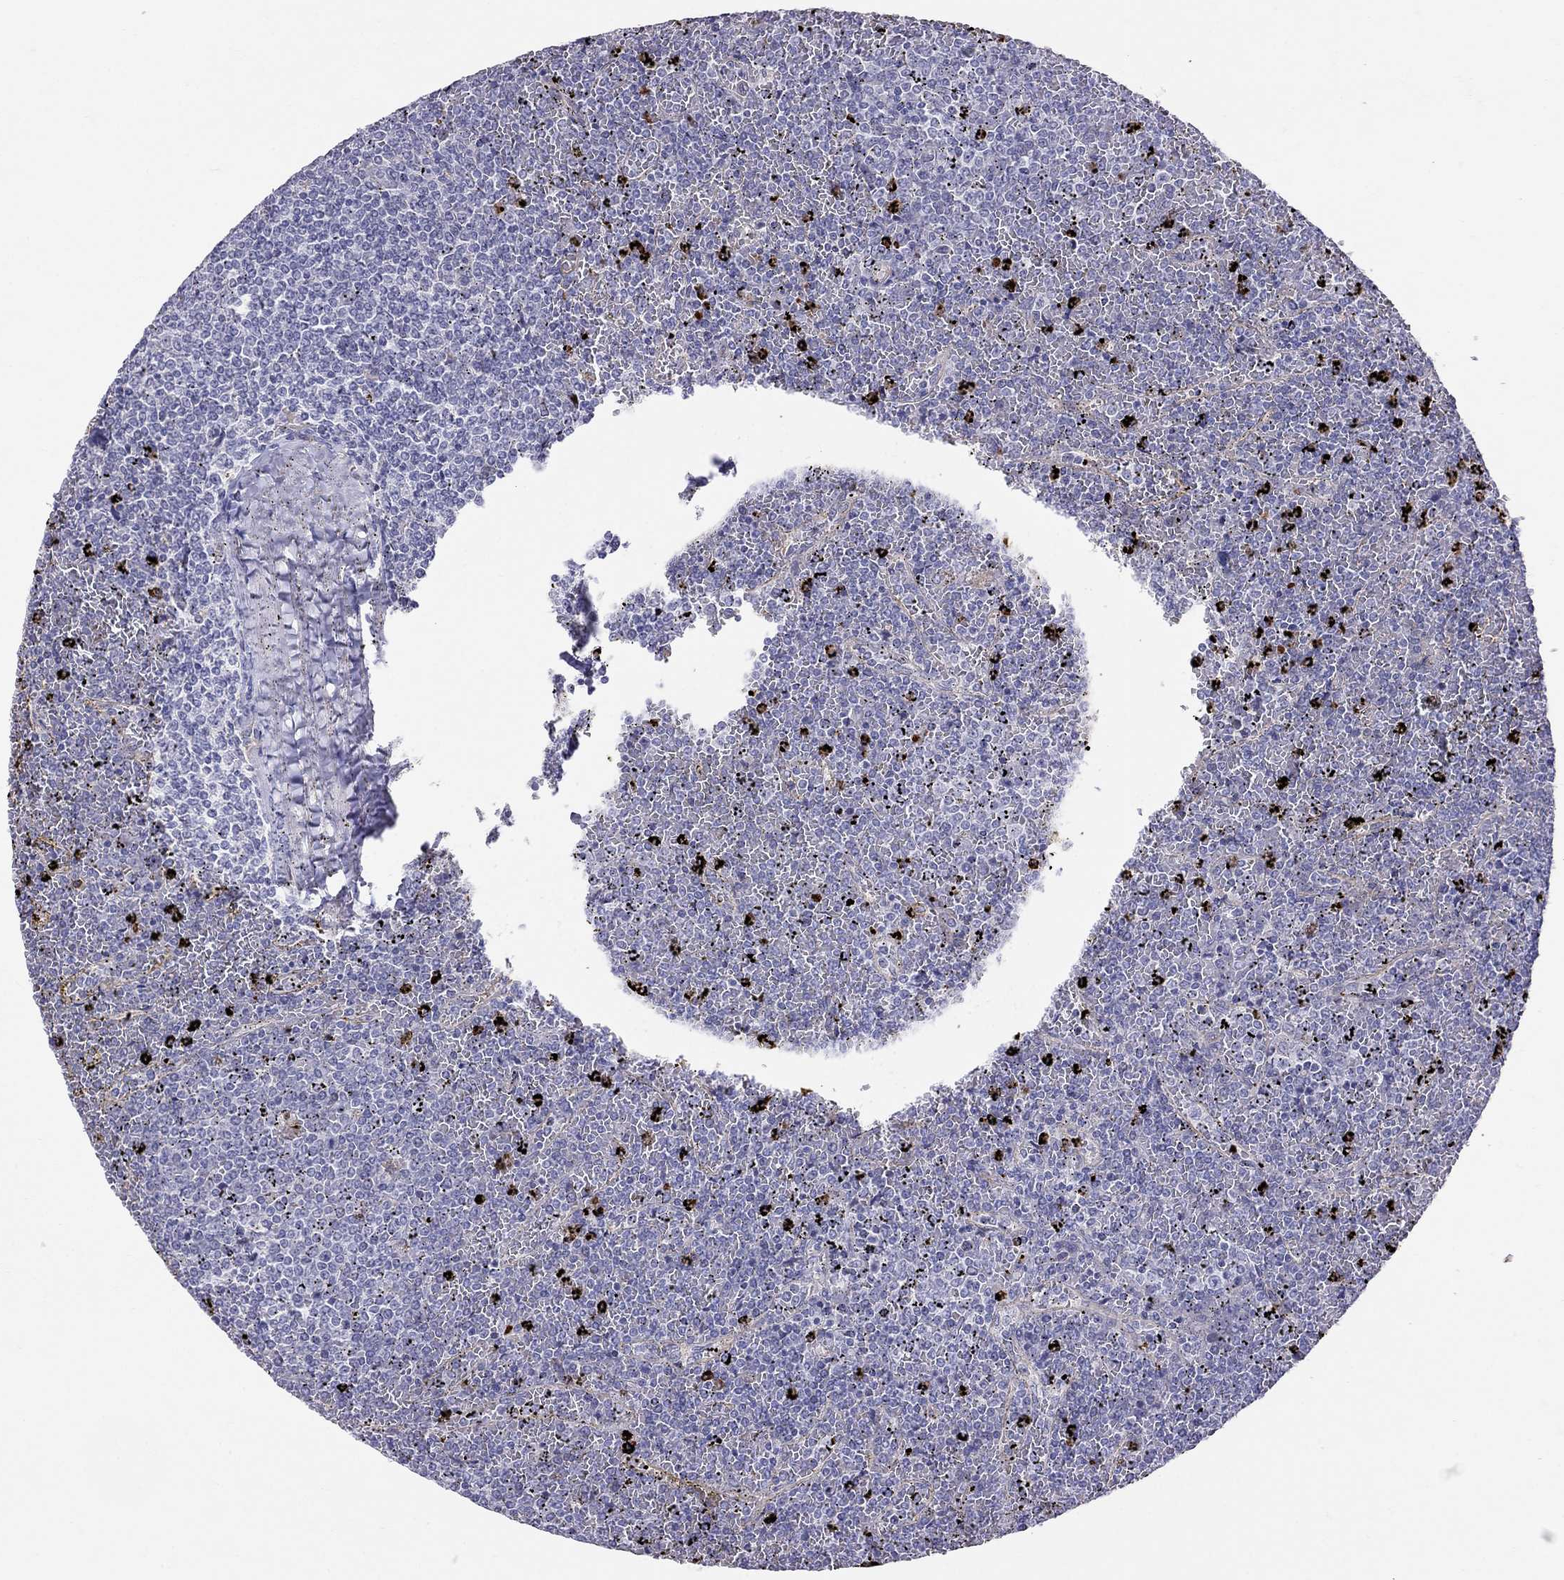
{"staining": {"intensity": "negative", "quantity": "none", "location": "none"}, "tissue": "lymphoma", "cell_type": "Tumor cells", "image_type": "cancer", "snomed": [{"axis": "morphology", "description": "Malignant lymphoma, non-Hodgkin's type, Low grade"}, {"axis": "topography", "description": "Spleen"}], "caption": "A histopathology image of lymphoma stained for a protein exhibits no brown staining in tumor cells.", "gene": "SPINT4", "patient": {"sex": "female", "age": 77}}